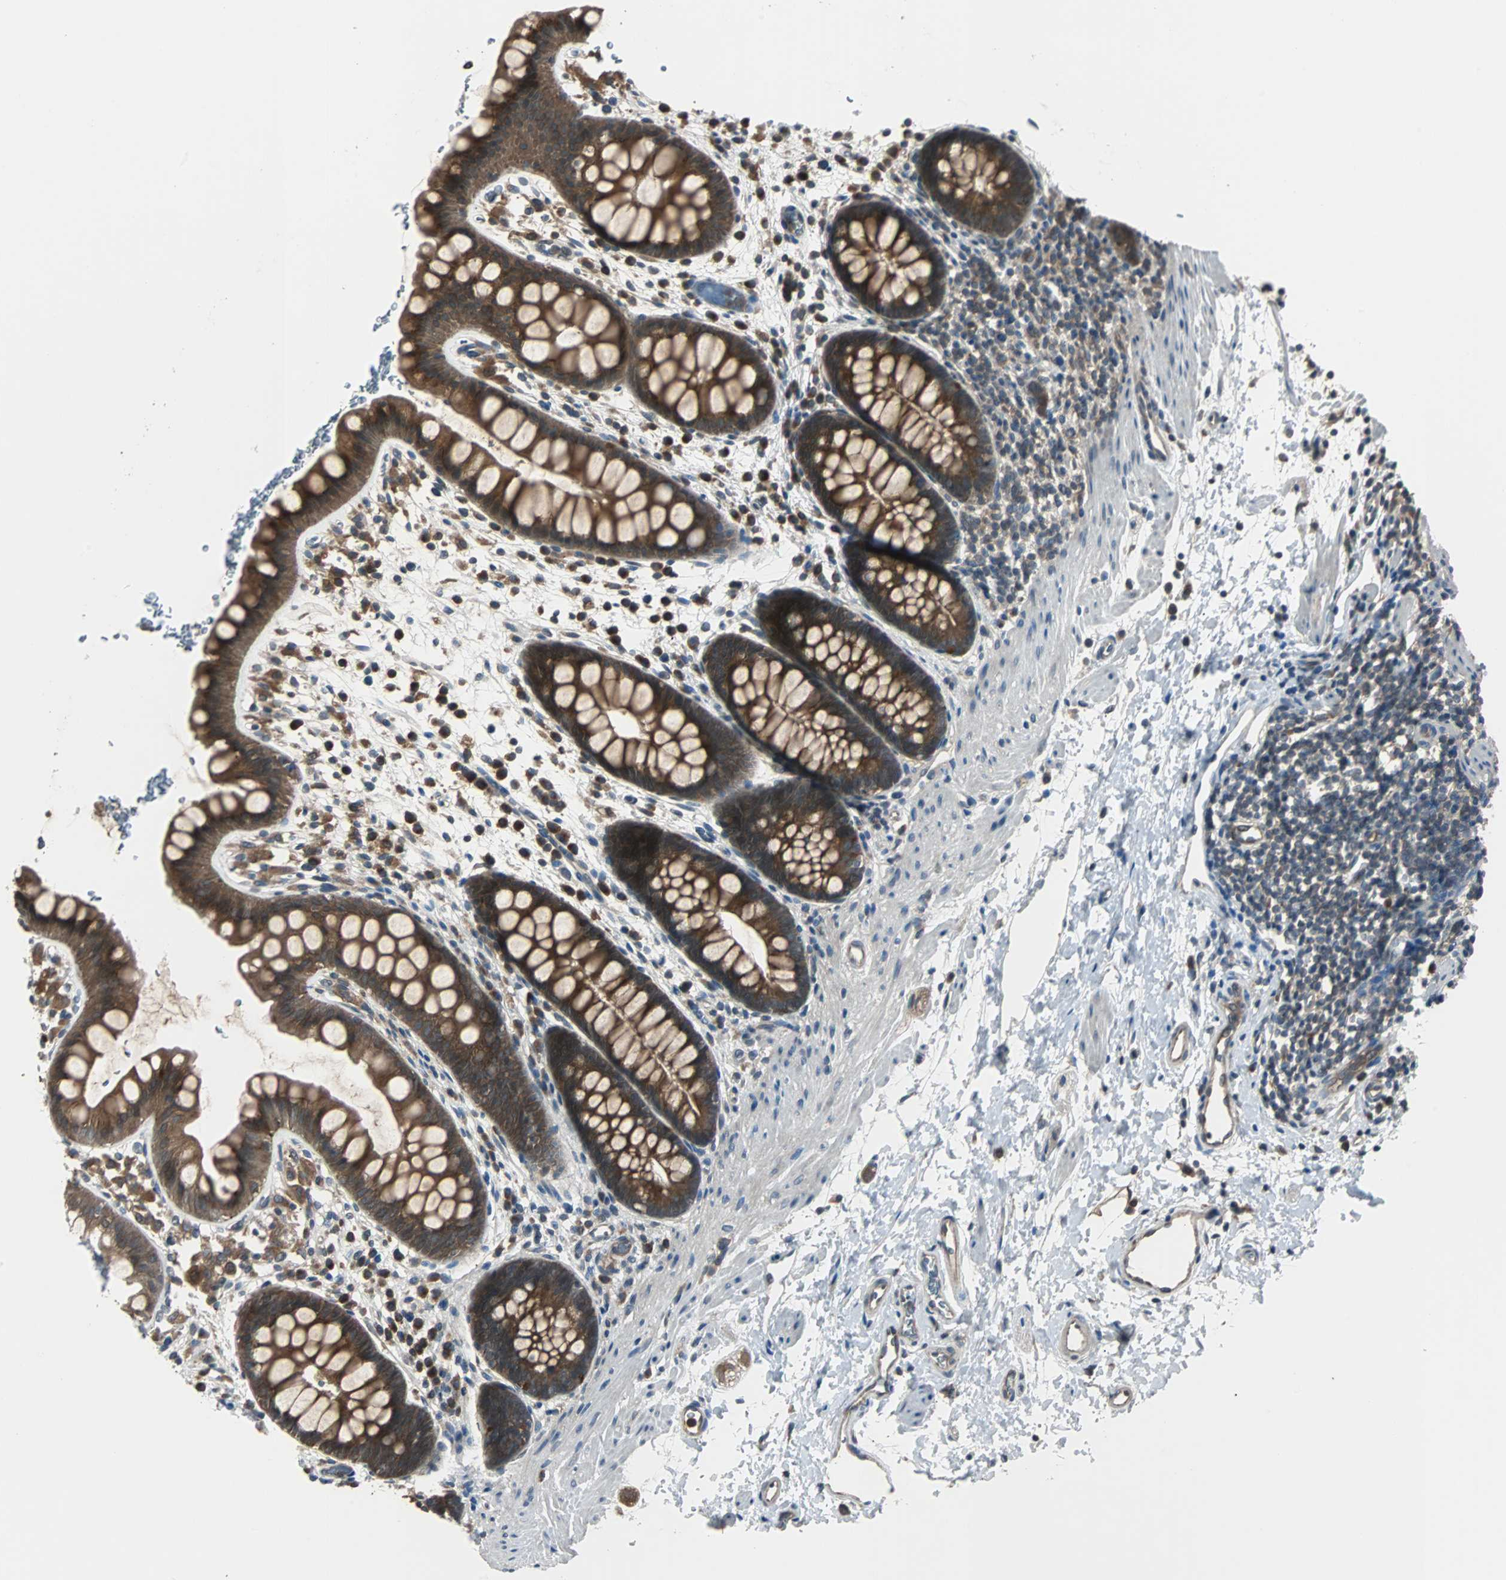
{"staining": {"intensity": "strong", "quantity": ">75%", "location": "cytoplasmic/membranous"}, "tissue": "rectum", "cell_type": "Glandular cells", "image_type": "normal", "snomed": [{"axis": "morphology", "description": "Normal tissue, NOS"}, {"axis": "topography", "description": "Rectum"}], "caption": "Normal rectum shows strong cytoplasmic/membranous positivity in about >75% of glandular cells, visualized by immunohistochemistry.", "gene": "ARF1", "patient": {"sex": "female", "age": 24}}